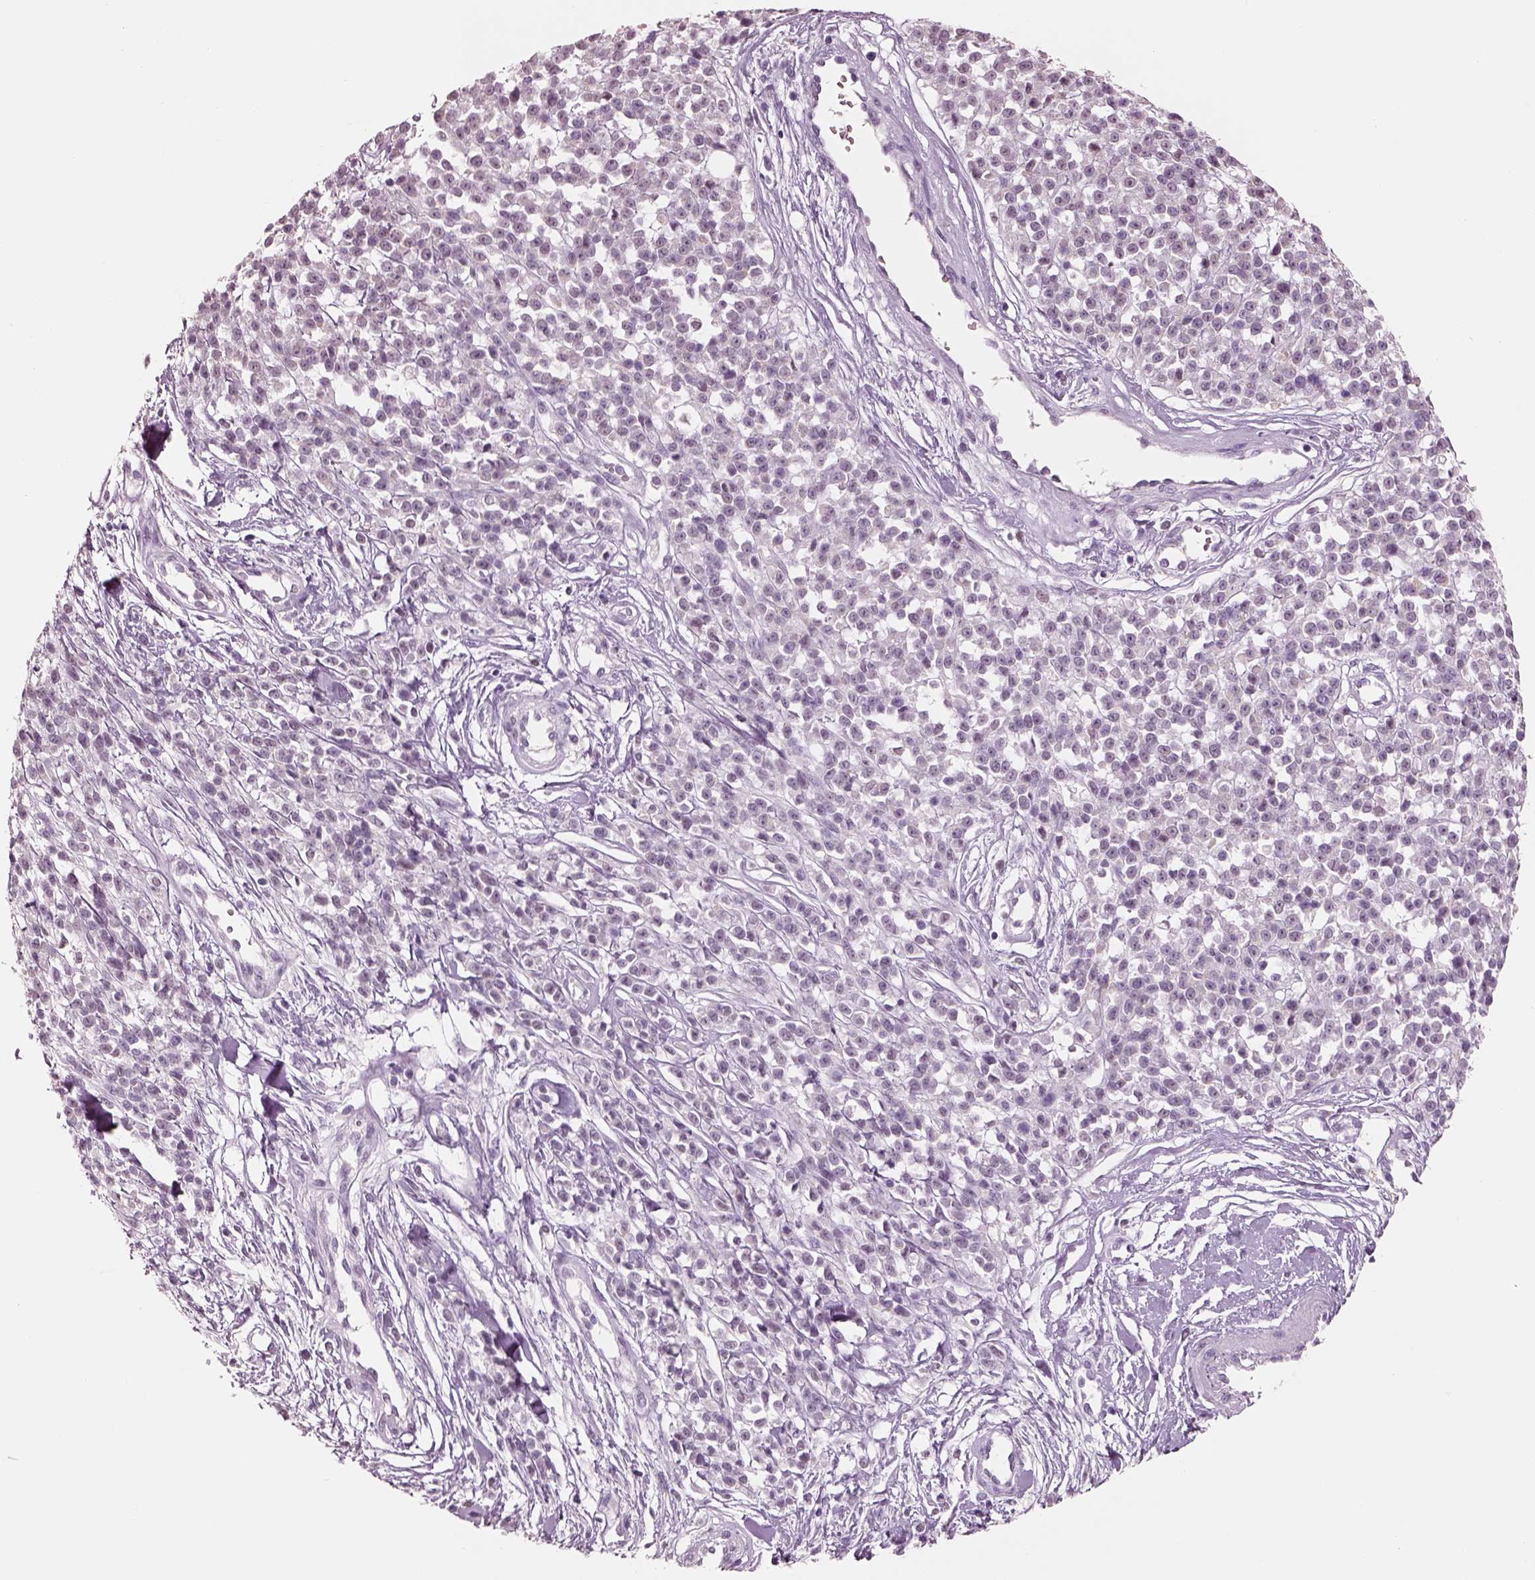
{"staining": {"intensity": "weak", "quantity": "<25%", "location": "cytoplasmic/membranous"}, "tissue": "melanoma", "cell_type": "Tumor cells", "image_type": "cancer", "snomed": [{"axis": "morphology", "description": "Malignant melanoma, NOS"}, {"axis": "topography", "description": "Skin"}, {"axis": "topography", "description": "Skin of trunk"}], "caption": "A high-resolution image shows IHC staining of melanoma, which demonstrates no significant staining in tumor cells.", "gene": "ELSPBP1", "patient": {"sex": "male", "age": 74}}